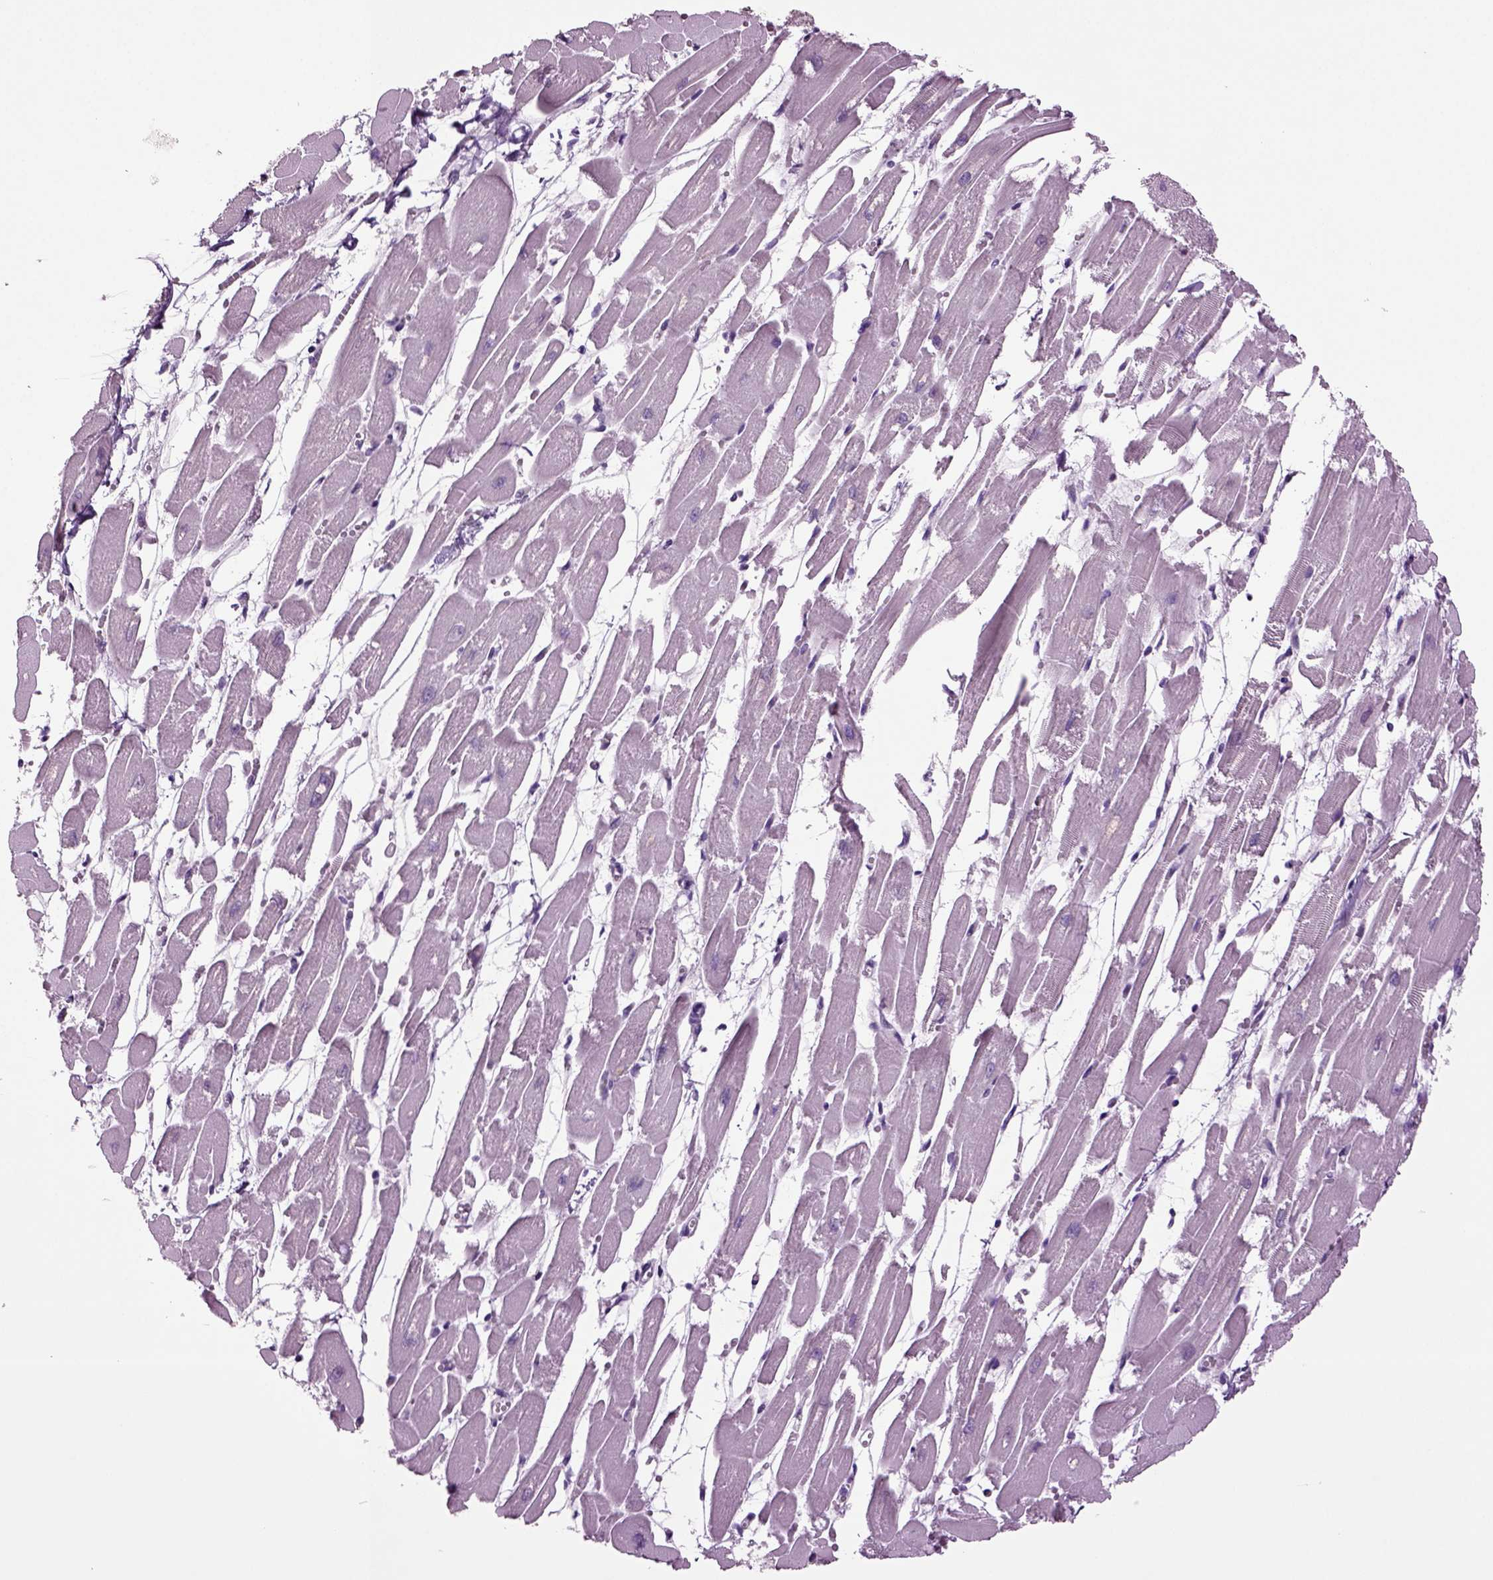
{"staining": {"intensity": "negative", "quantity": "none", "location": "none"}, "tissue": "heart muscle", "cell_type": "Cardiomyocytes", "image_type": "normal", "snomed": [{"axis": "morphology", "description": "Normal tissue, NOS"}, {"axis": "topography", "description": "Heart"}], "caption": "Cardiomyocytes are negative for protein expression in unremarkable human heart muscle.", "gene": "SLC17A6", "patient": {"sex": "female", "age": 52}}